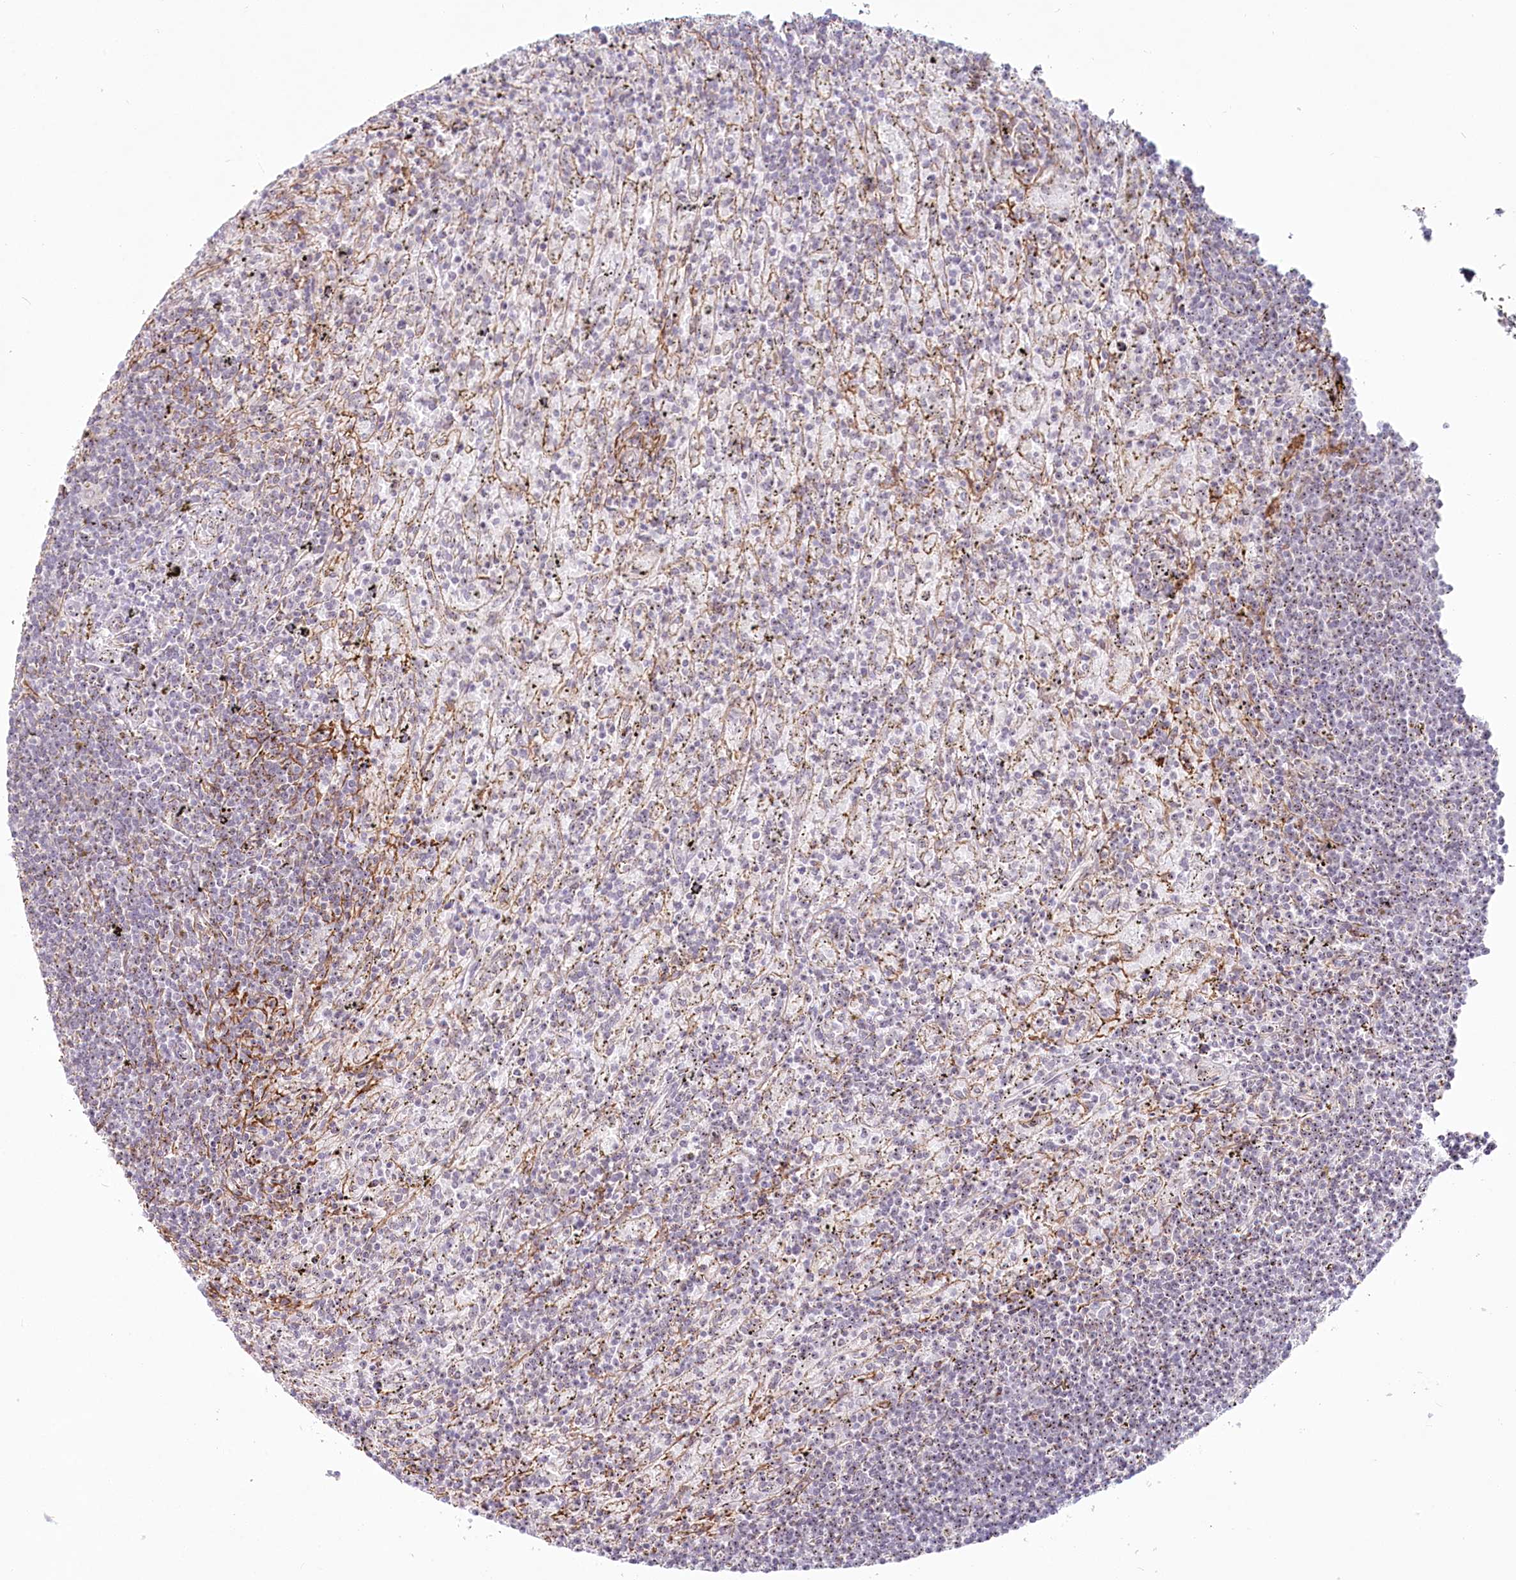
{"staining": {"intensity": "weak", "quantity": "<25%", "location": "nuclear"}, "tissue": "lymphoma", "cell_type": "Tumor cells", "image_type": "cancer", "snomed": [{"axis": "morphology", "description": "Malignant lymphoma, non-Hodgkin's type, Low grade"}, {"axis": "topography", "description": "Spleen"}], "caption": "Immunohistochemistry micrograph of human malignant lymphoma, non-Hodgkin's type (low-grade) stained for a protein (brown), which exhibits no expression in tumor cells. Nuclei are stained in blue.", "gene": "ABHD8", "patient": {"sex": "male", "age": 76}}